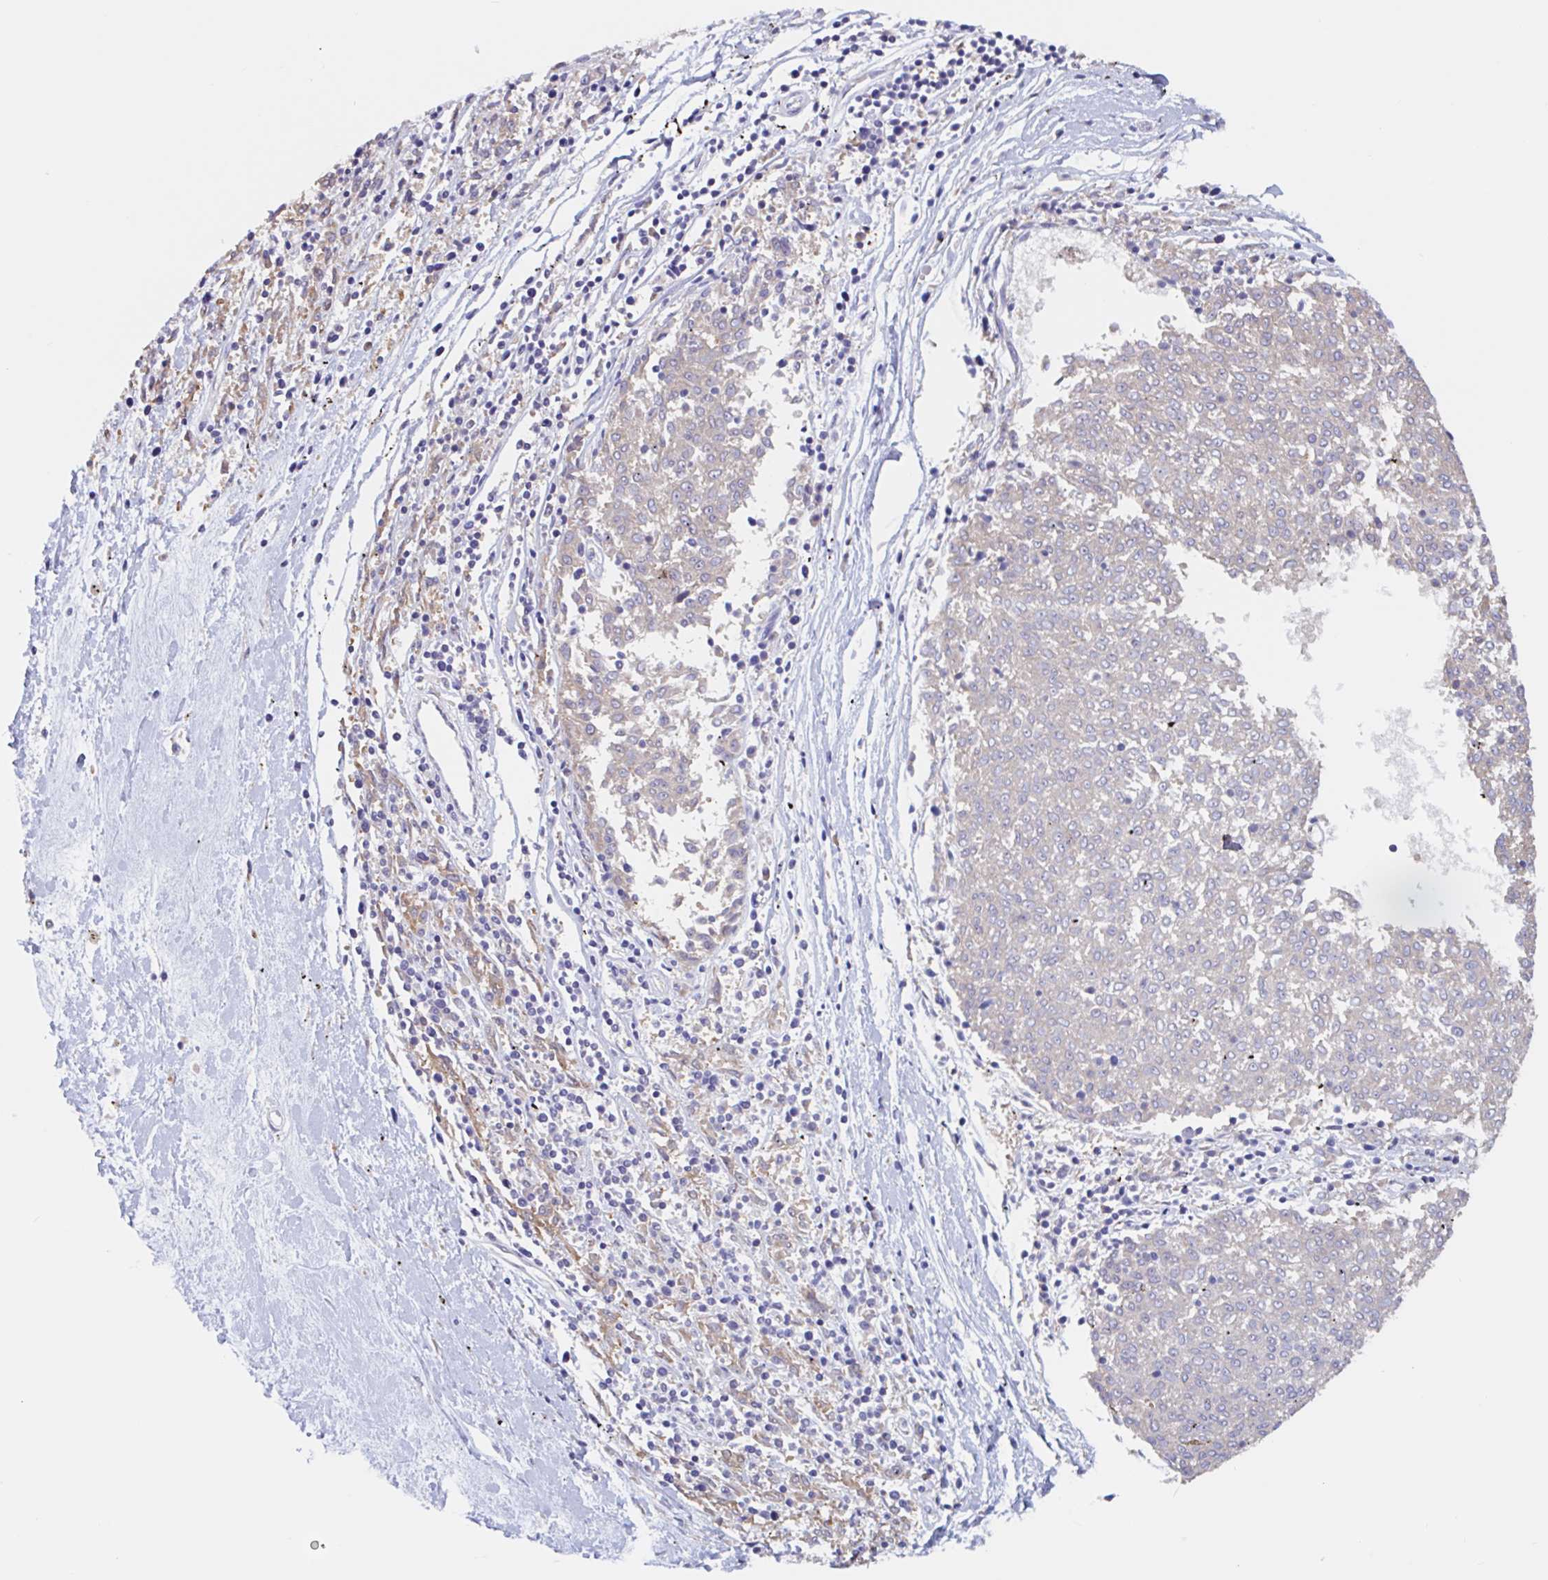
{"staining": {"intensity": "negative", "quantity": "none", "location": "none"}, "tissue": "melanoma", "cell_type": "Tumor cells", "image_type": "cancer", "snomed": [{"axis": "morphology", "description": "Malignant melanoma, NOS"}, {"axis": "topography", "description": "Skin"}], "caption": "Tumor cells are negative for brown protein staining in malignant melanoma.", "gene": "SNX8", "patient": {"sex": "female", "age": 72}}